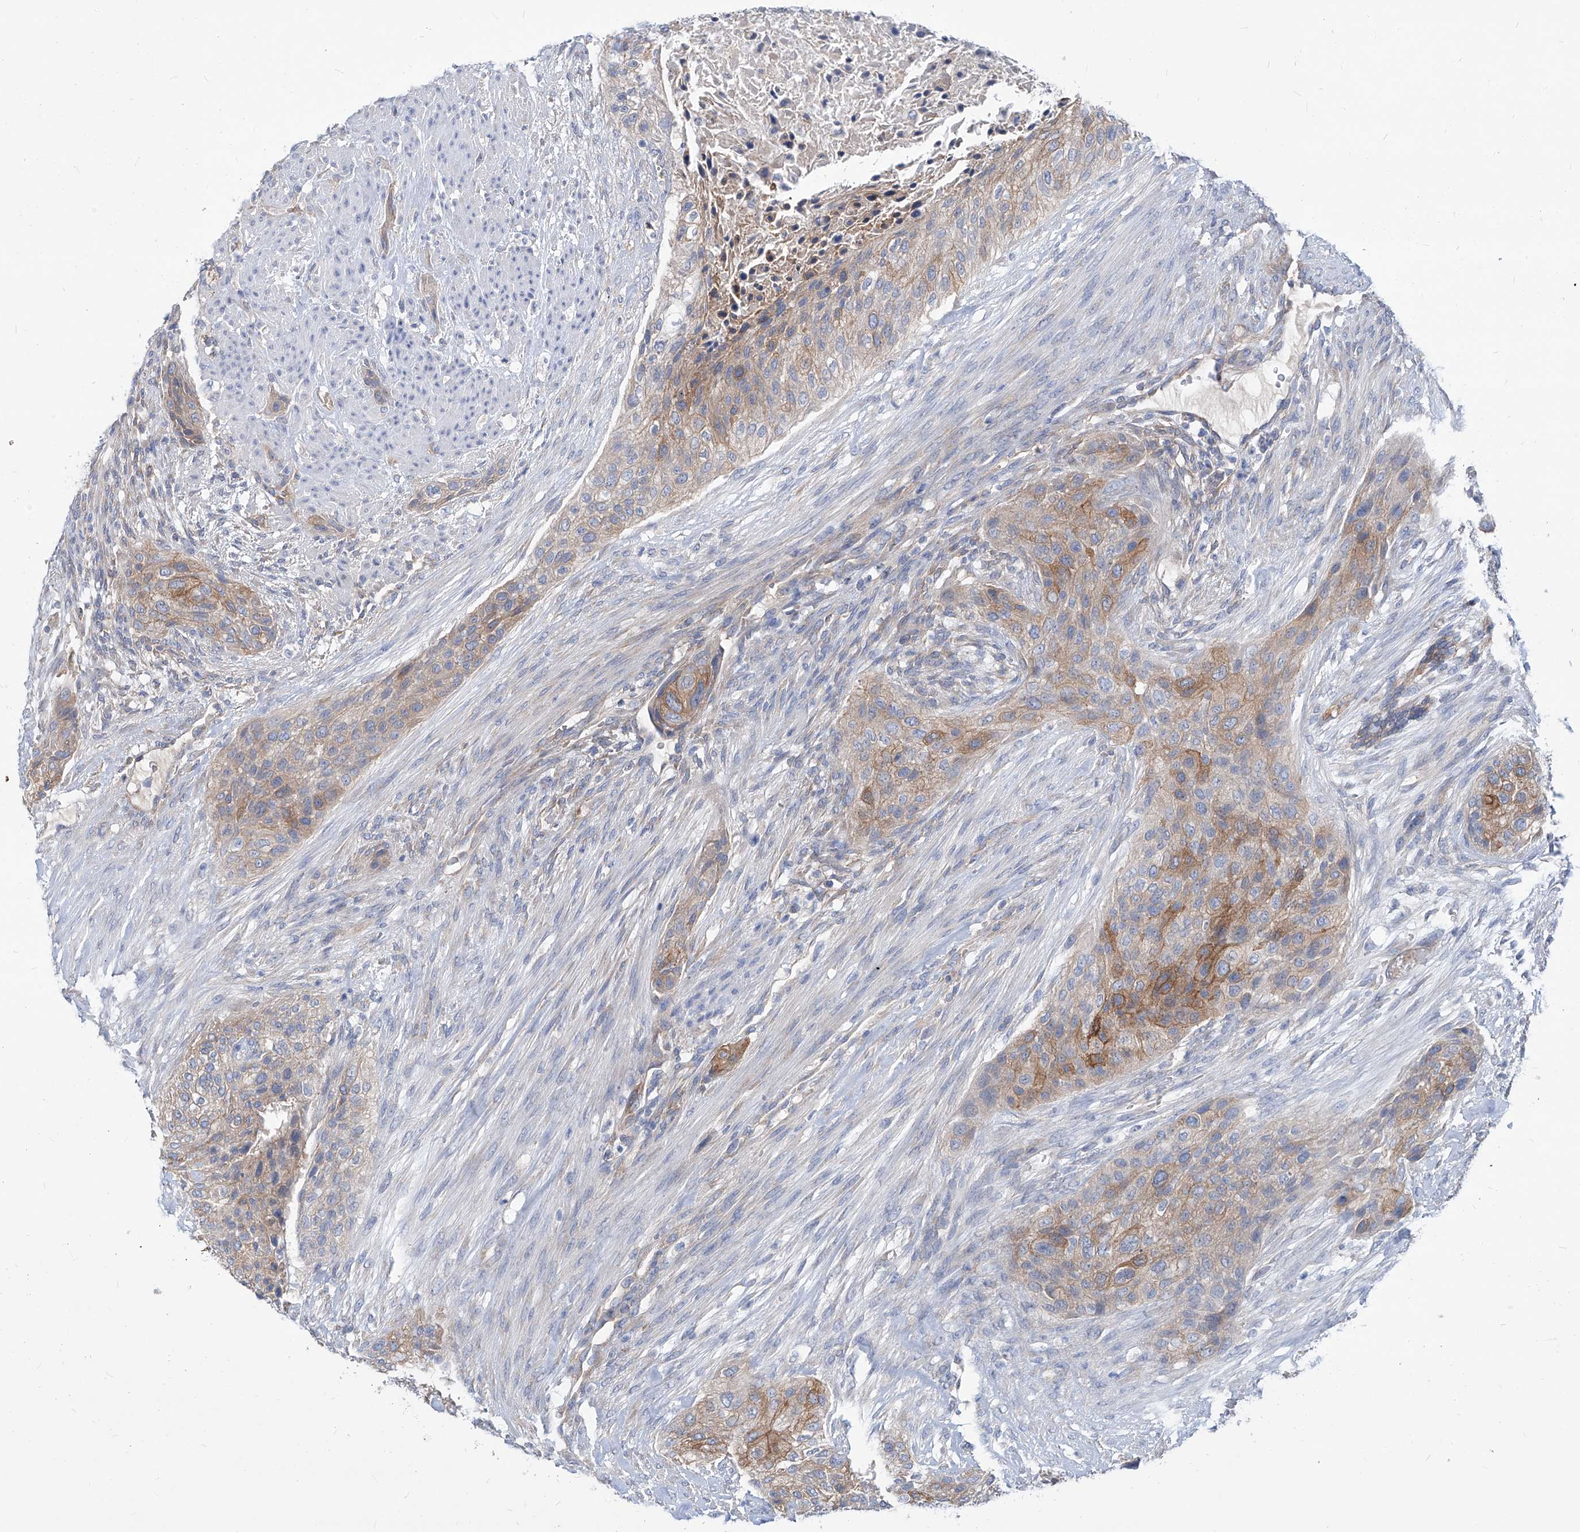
{"staining": {"intensity": "moderate", "quantity": "<25%", "location": "cytoplasmic/membranous"}, "tissue": "urothelial cancer", "cell_type": "Tumor cells", "image_type": "cancer", "snomed": [{"axis": "morphology", "description": "Urothelial carcinoma, High grade"}, {"axis": "topography", "description": "Urinary bladder"}], "caption": "High-grade urothelial carcinoma stained with DAB immunohistochemistry (IHC) reveals low levels of moderate cytoplasmic/membranous expression in approximately <25% of tumor cells.", "gene": "AKAP10", "patient": {"sex": "male", "age": 35}}